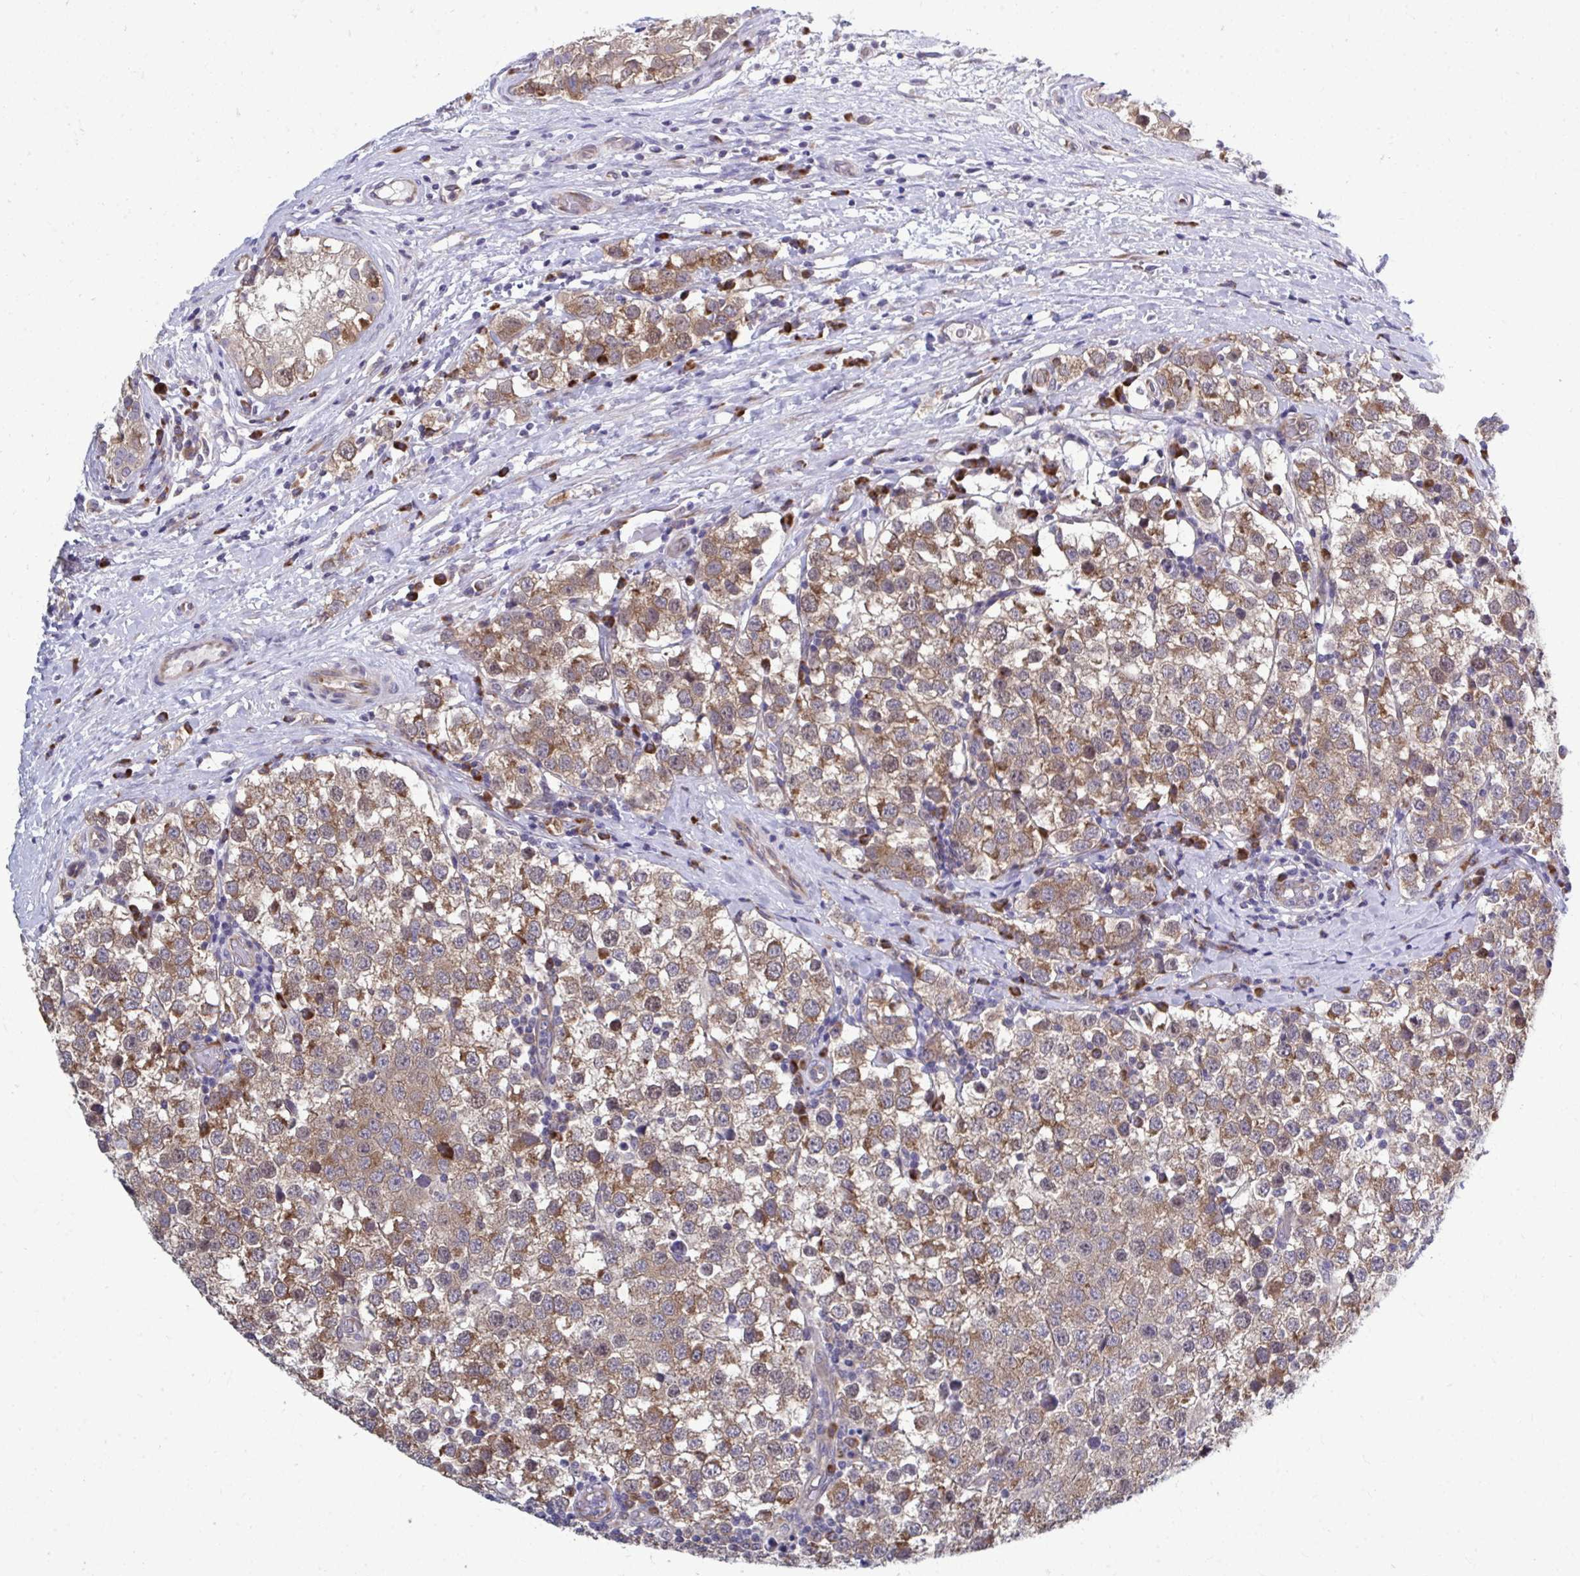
{"staining": {"intensity": "moderate", "quantity": ">75%", "location": "cytoplasmic/membranous"}, "tissue": "testis cancer", "cell_type": "Tumor cells", "image_type": "cancer", "snomed": [{"axis": "morphology", "description": "Seminoma, NOS"}, {"axis": "topography", "description": "Testis"}], "caption": "DAB immunohistochemical staining of testis cancer (seminoma) exhibits moderate cytoplasmic/membranous protein positivity in approximately >75% of tumor cells.", "gene": "SELENON", "patient": {"sex": "male", "age": 34}}